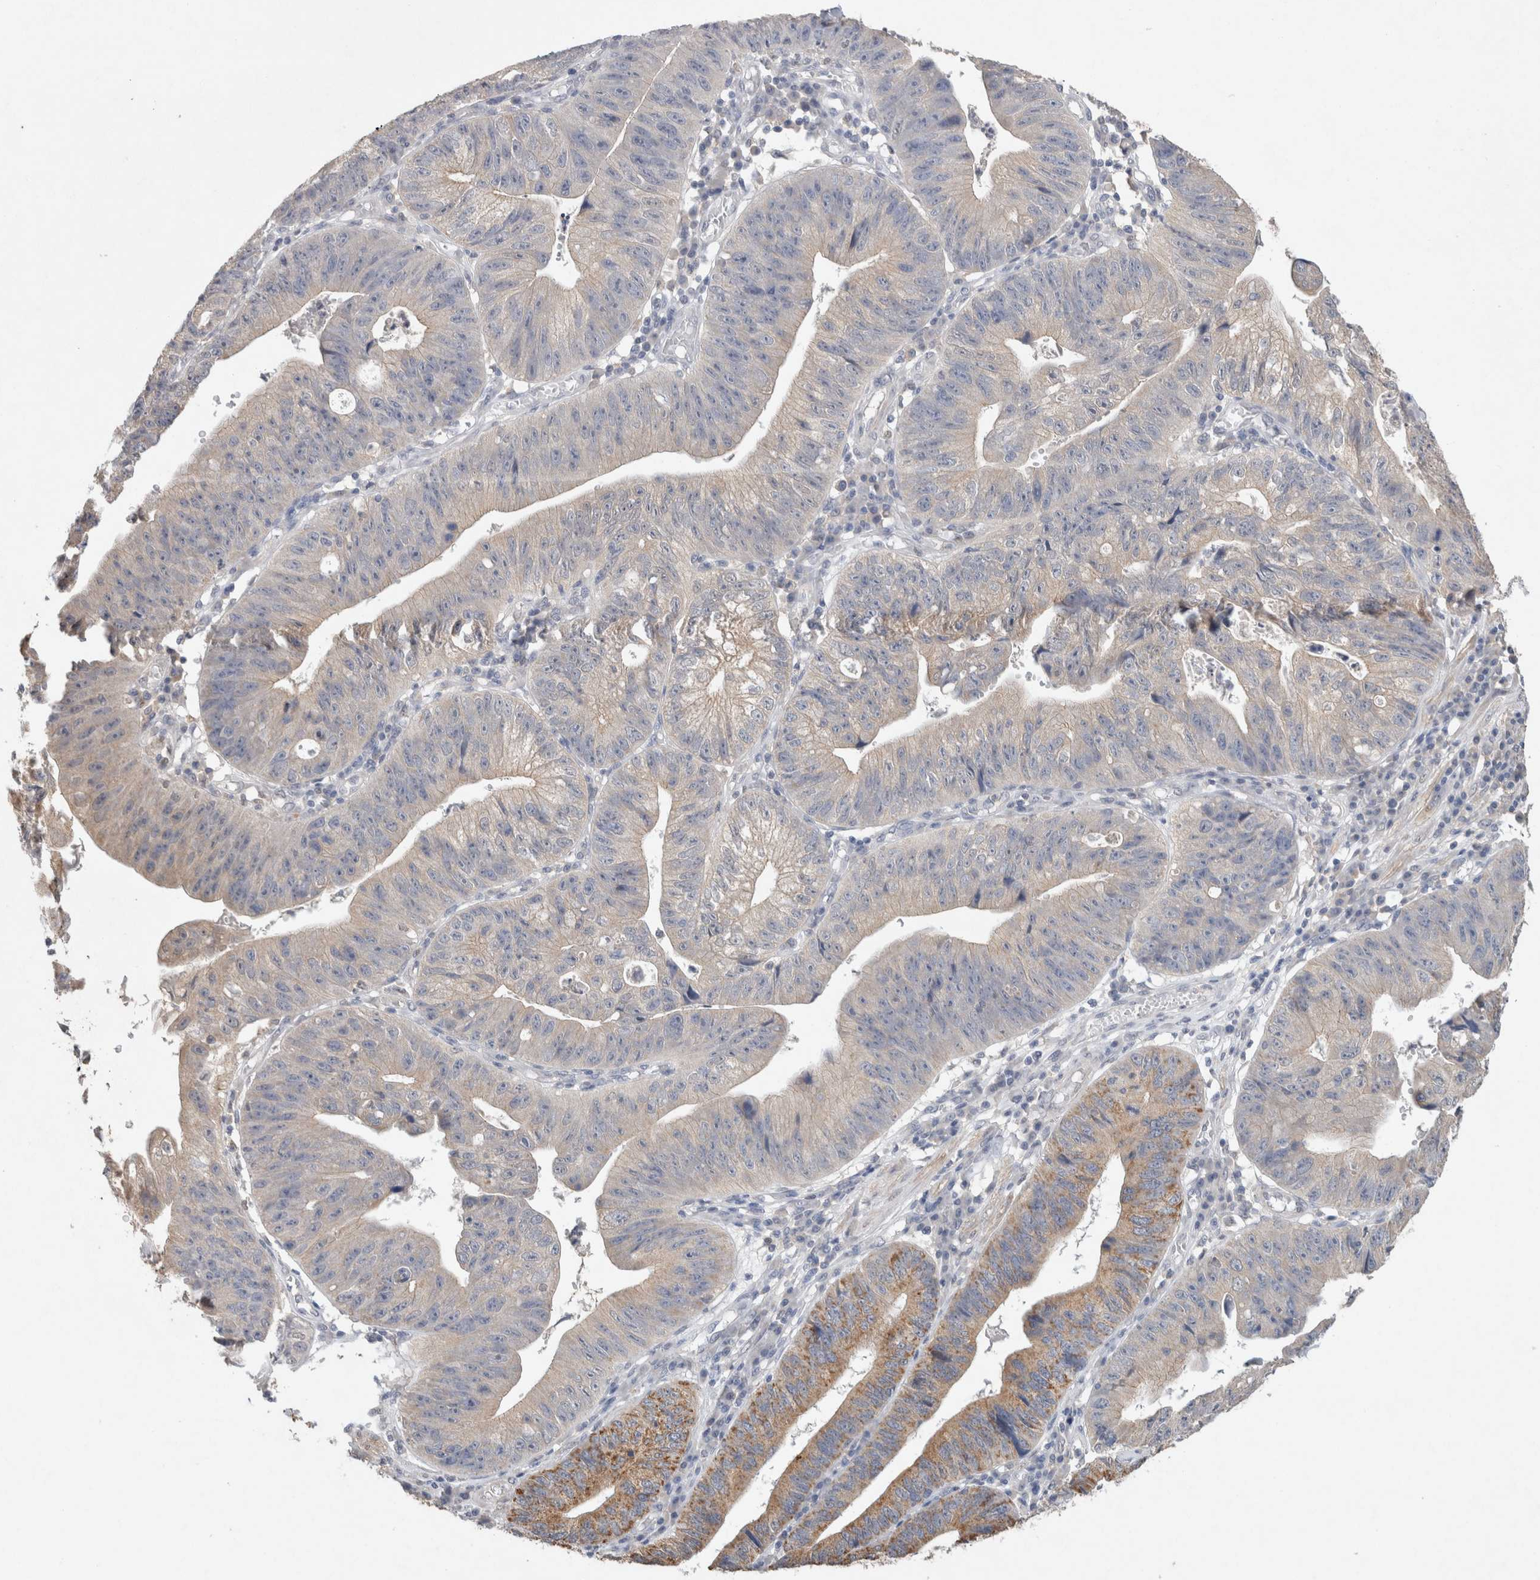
{"staining": {"intensity": "moderate", "quantity": "<25%", "location": "cytoplasmic/membranous"}, "tissue": "stomach cancer", "cell_type": "Tumor cells", "image_type": "cancer", "snomed": [{"axis": "morphology", "description": "Adenocarcinoma, NOS"}, {"axis": "topography", "description": "Stomach"}], "caption": "Adenocarcinoma (stomach) stained with a brown dye displays moderate cytoplasmic/membranous positive expression in approximately <25% of tumor cells.", "gene": "RAB14", "patient": {"sex": "male", "age": 59}}